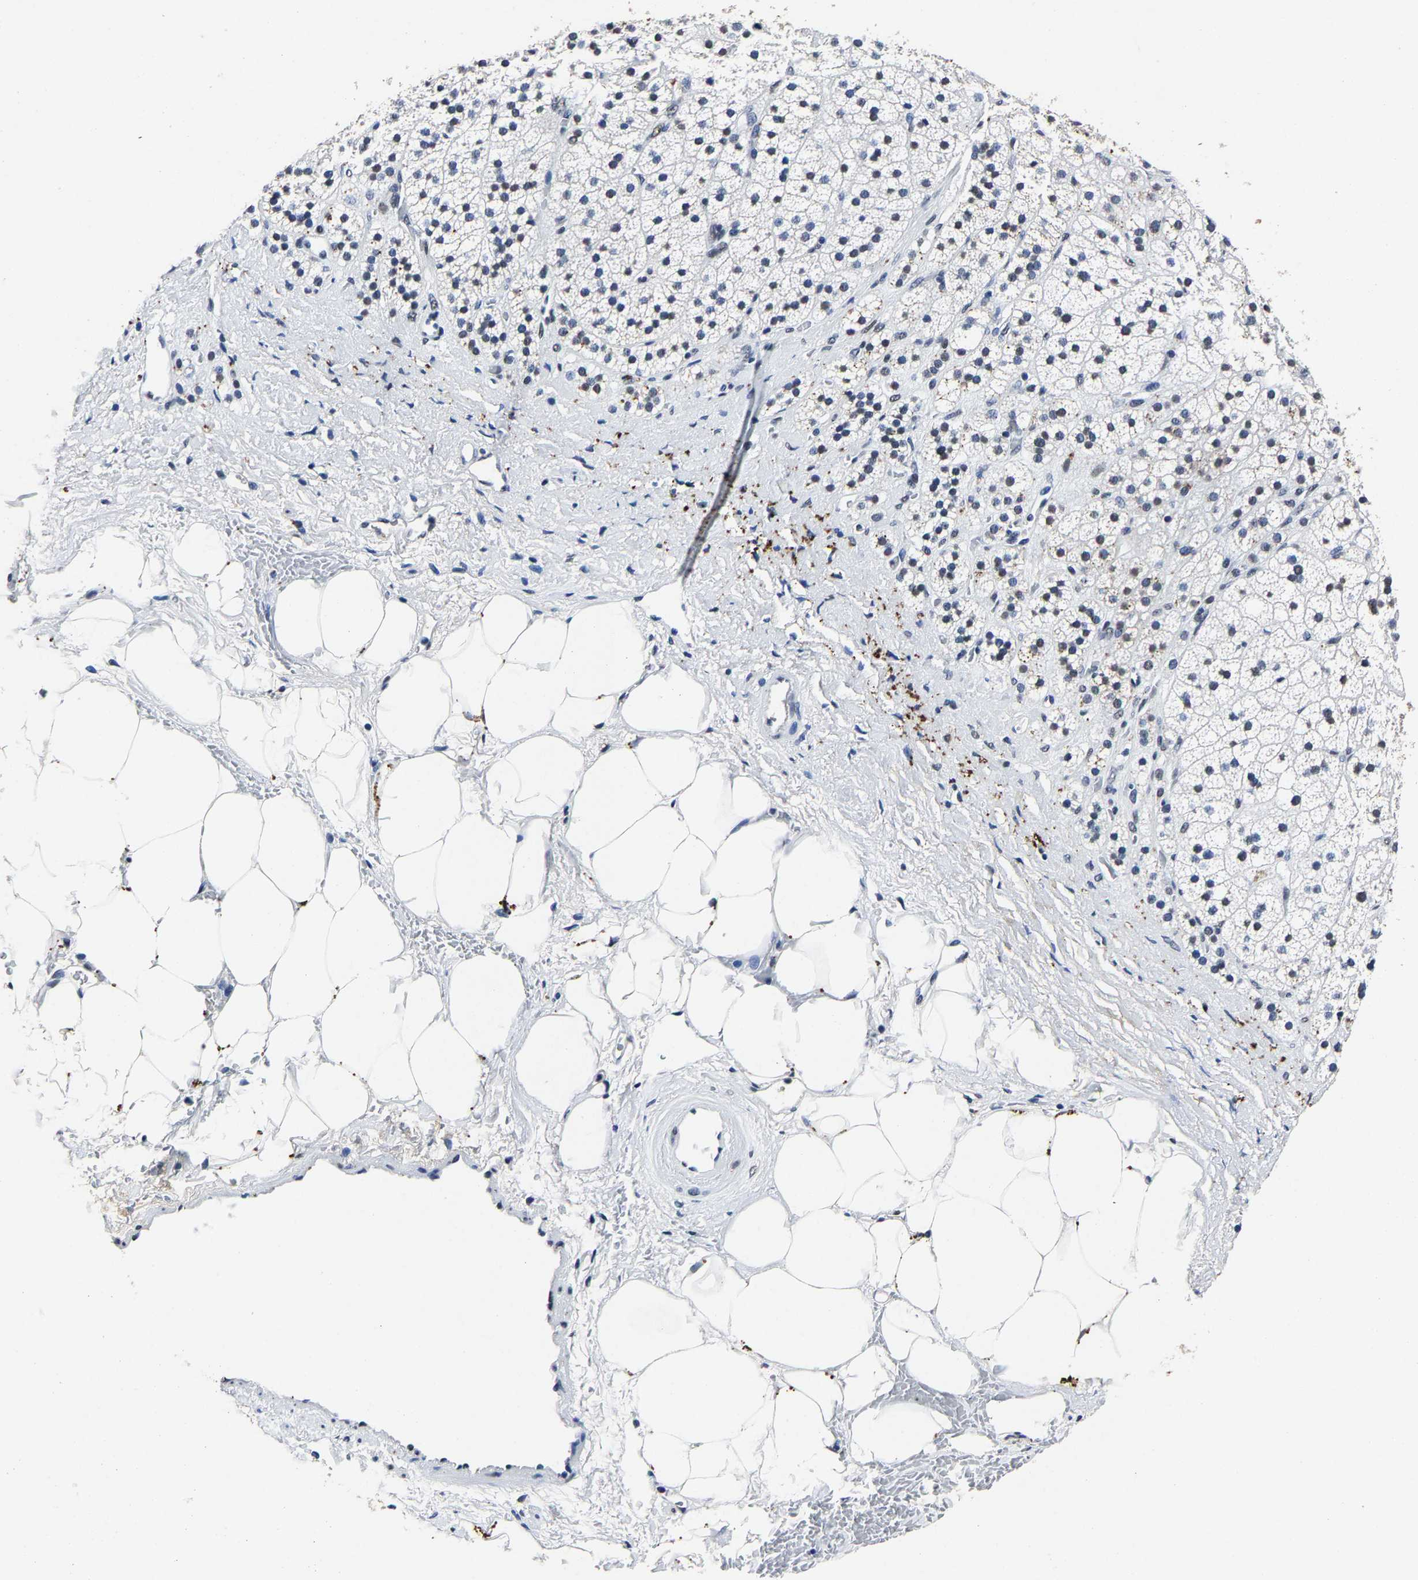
{"staining": {"intensity": "strong", "quantity": "<25%", "location": "cytoplasmic/membranous"}, "tissue": "adrenal gland", "cell_type": "Glandular cells", "image_type": "normal", "snomed": [{"axis": "morphology", "description": "Normal tissue, NOS"}, {"axis": "topography", "description": "Adrenal gland"}], "caption": "Immunohistochemical staining of normal adrenal gland reveals <25% levels of strong cytoplasmic/membranous protein staining in approximately <25% of glandular cells.", "gene": "RBM45", "patient": {"sex": "male", "age": 56}}